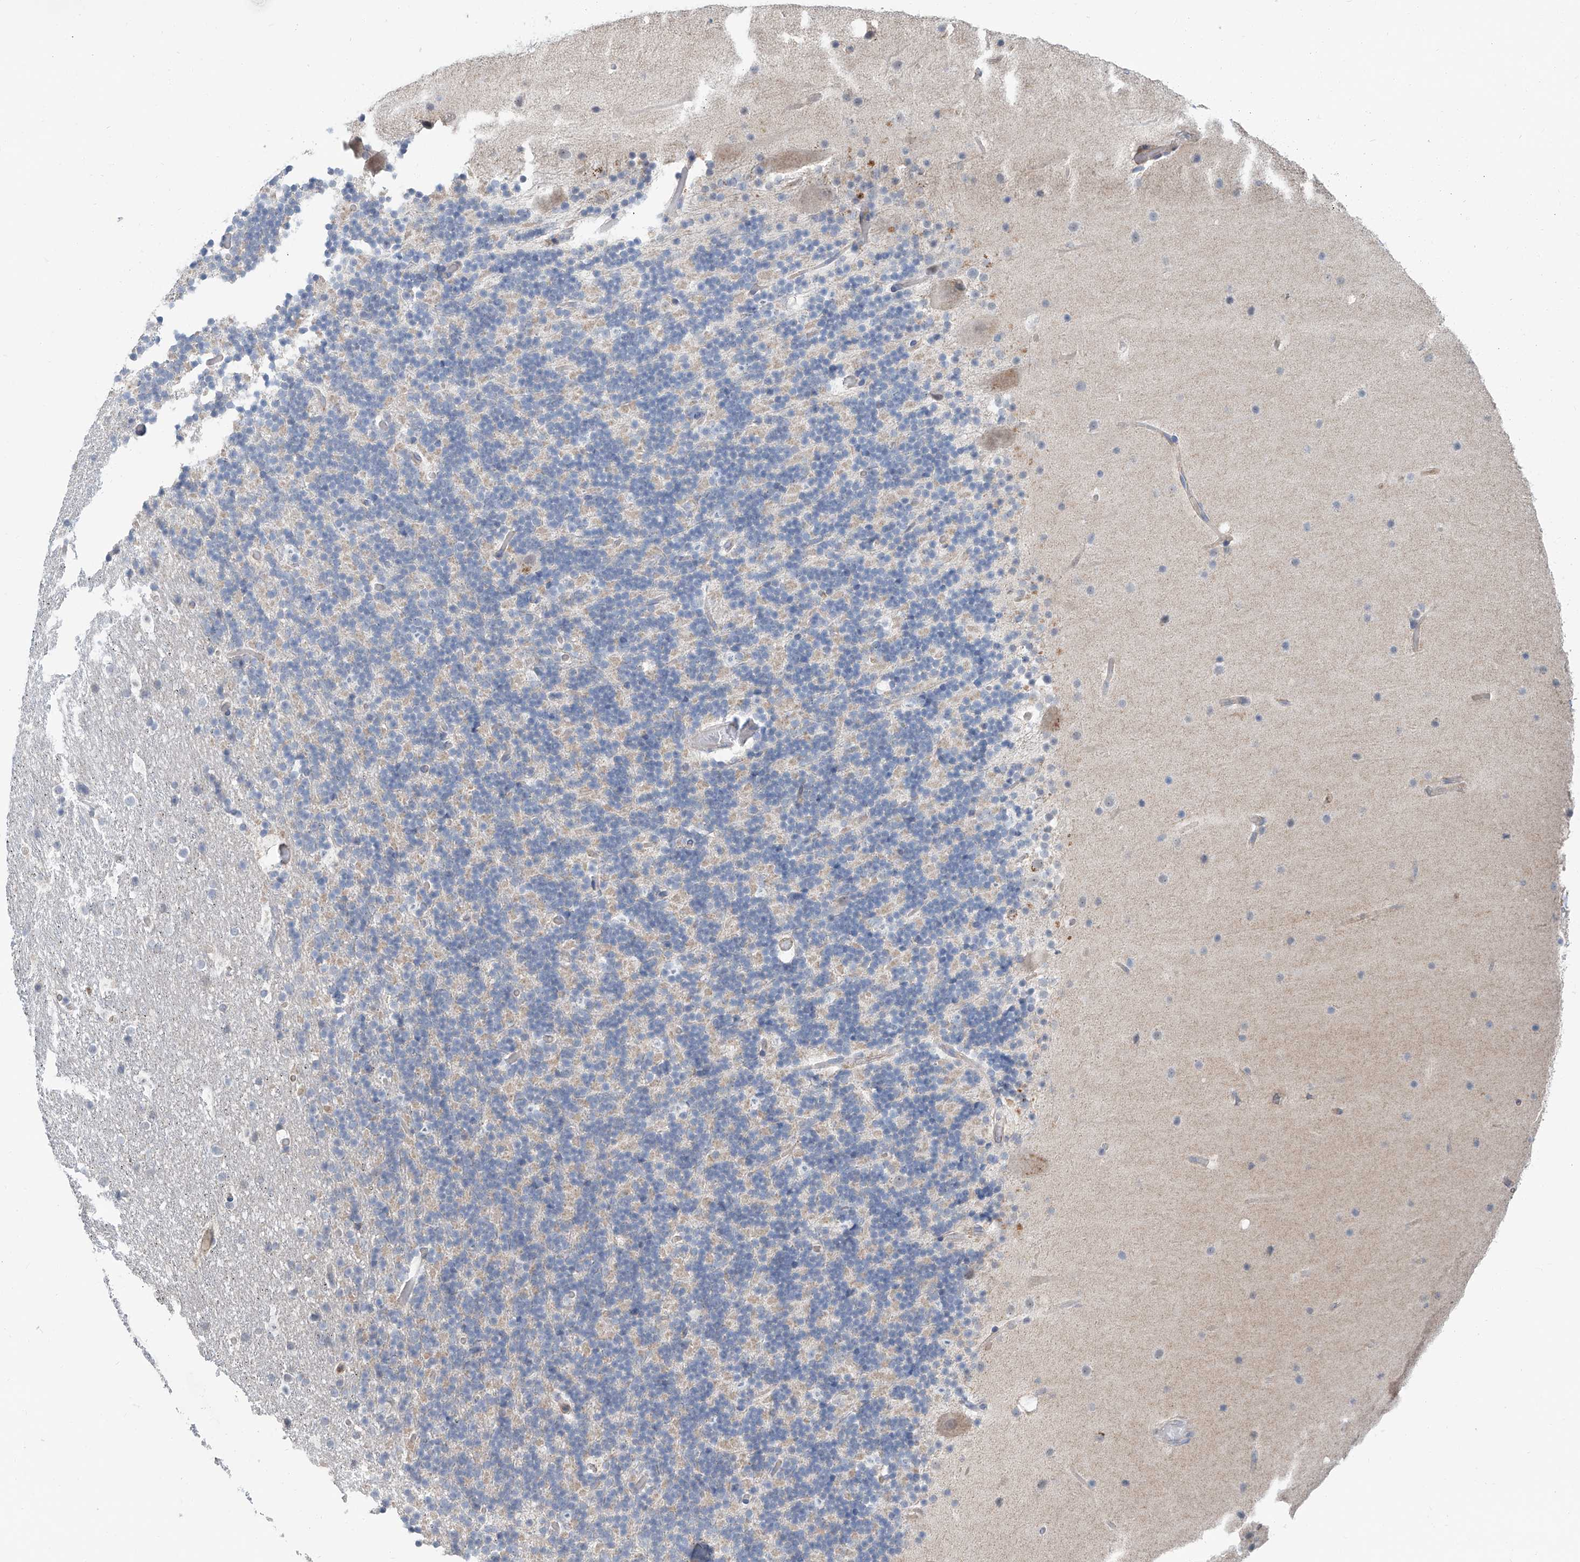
{"staining": {"intensity": "negative", "quantity": "none", "location": "none"}, "tissue": "cerebellum", "cell_type": "Cells in granular layer", "image_type": "normal", "snomed": [{"axis": "morphology", "description": "Normal tissue, NOS"}, {"axis": "topography", "description": "Cerebellum"}], "caption": "Histopathology image shows no significant protein staining in cells in granular layer of normal cerebellum.", "gene": "KCNK10", "patient": {"sex": "male", "age": 57}}